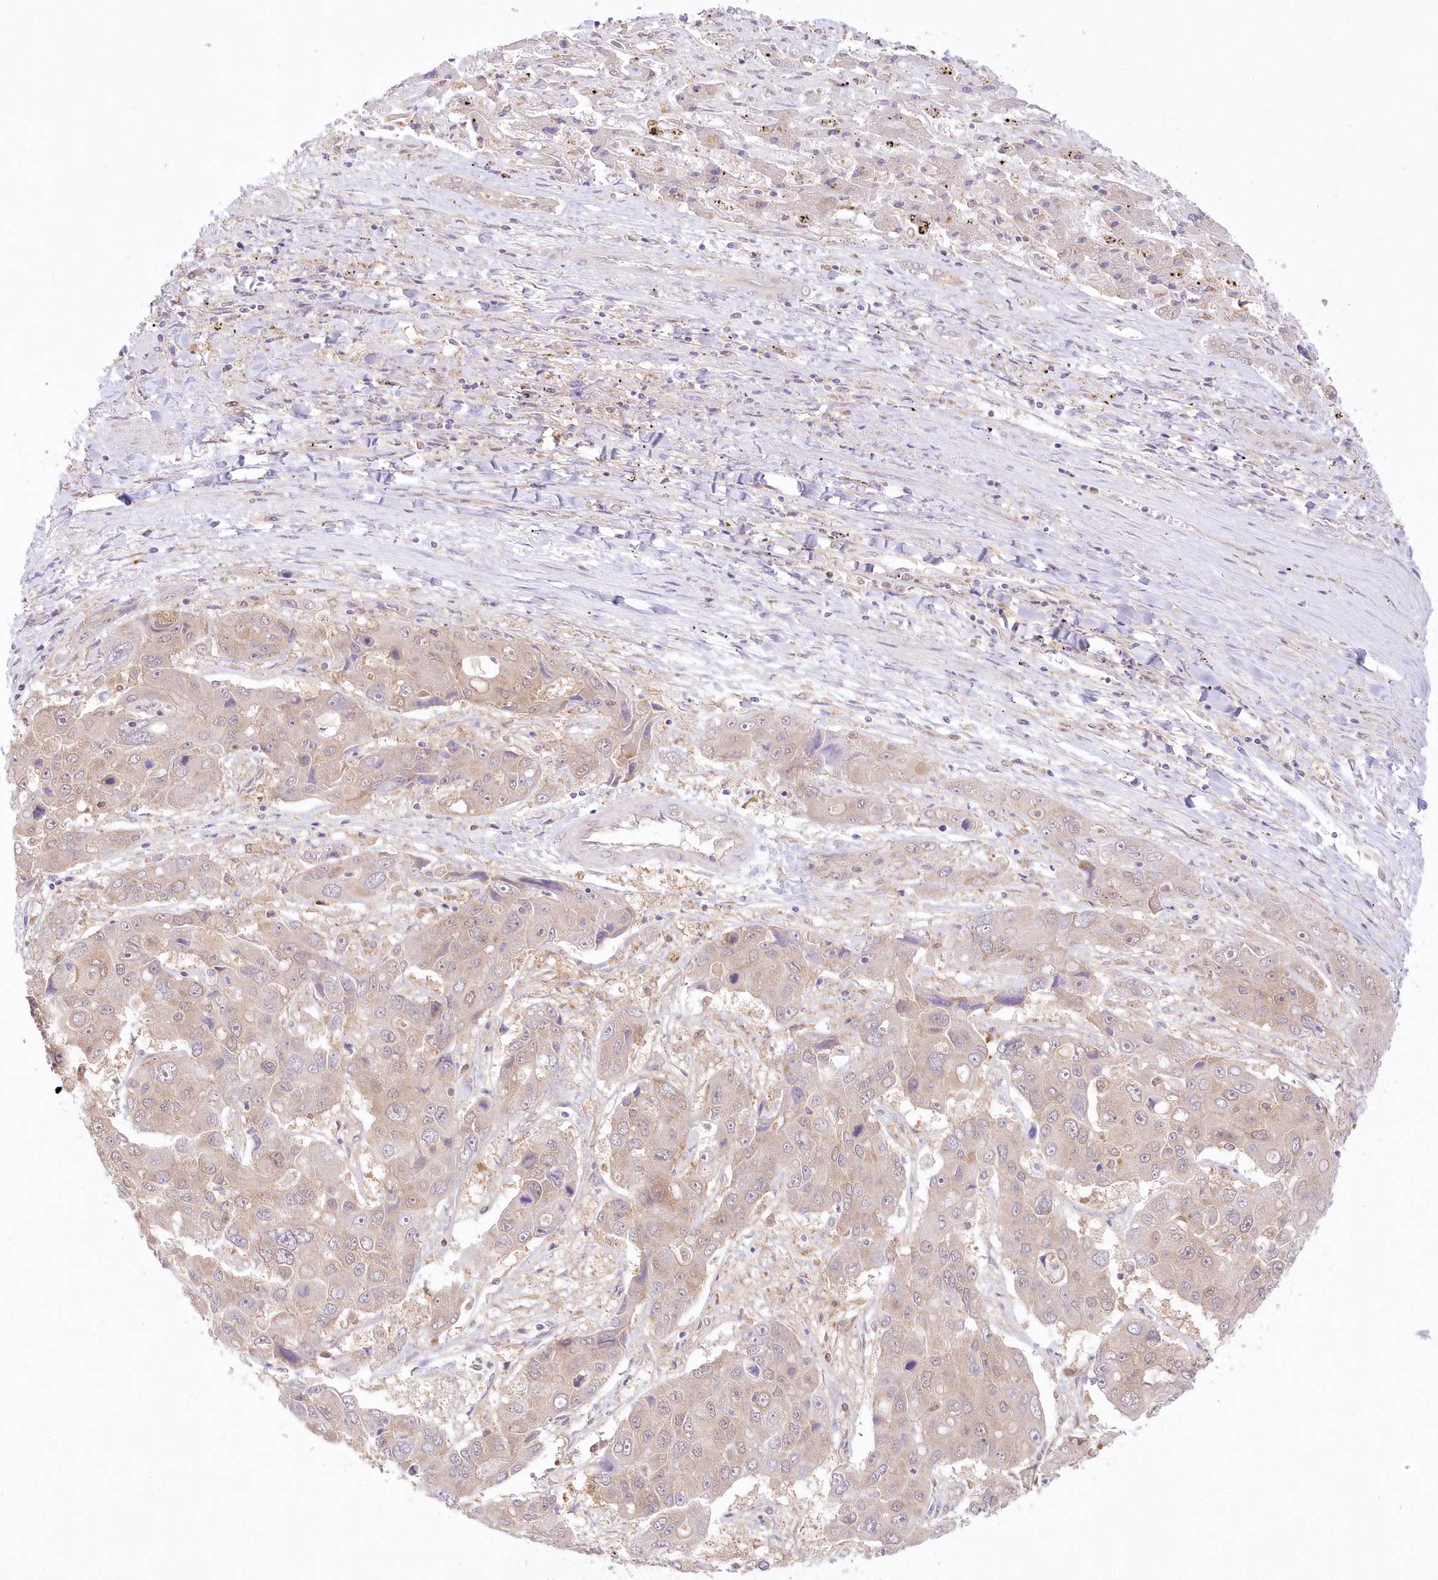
{"staining": {"intensity": "weak", "quantity": ">75%", "location": "cytoplasmic/membranous"}, "tissue": "liver cancer", "cell_type": "Tumor cells", "image_type": "cancer", "snomed": [{"axis": "morphology", "description": "Cholangiocarcinoma"}, {"axis": "topography", "description": "Liver"}], "caption": "DAB (3,3'-diaminobenzidine) immunohistochemical staining of liver cholangiocarcinoma demonstrates weak cytoplasmic/membranous protein expression in approximately >75% of tumor cells.", "gene": "RNPEP", "patient": {"sex": "male", "age": 67}}